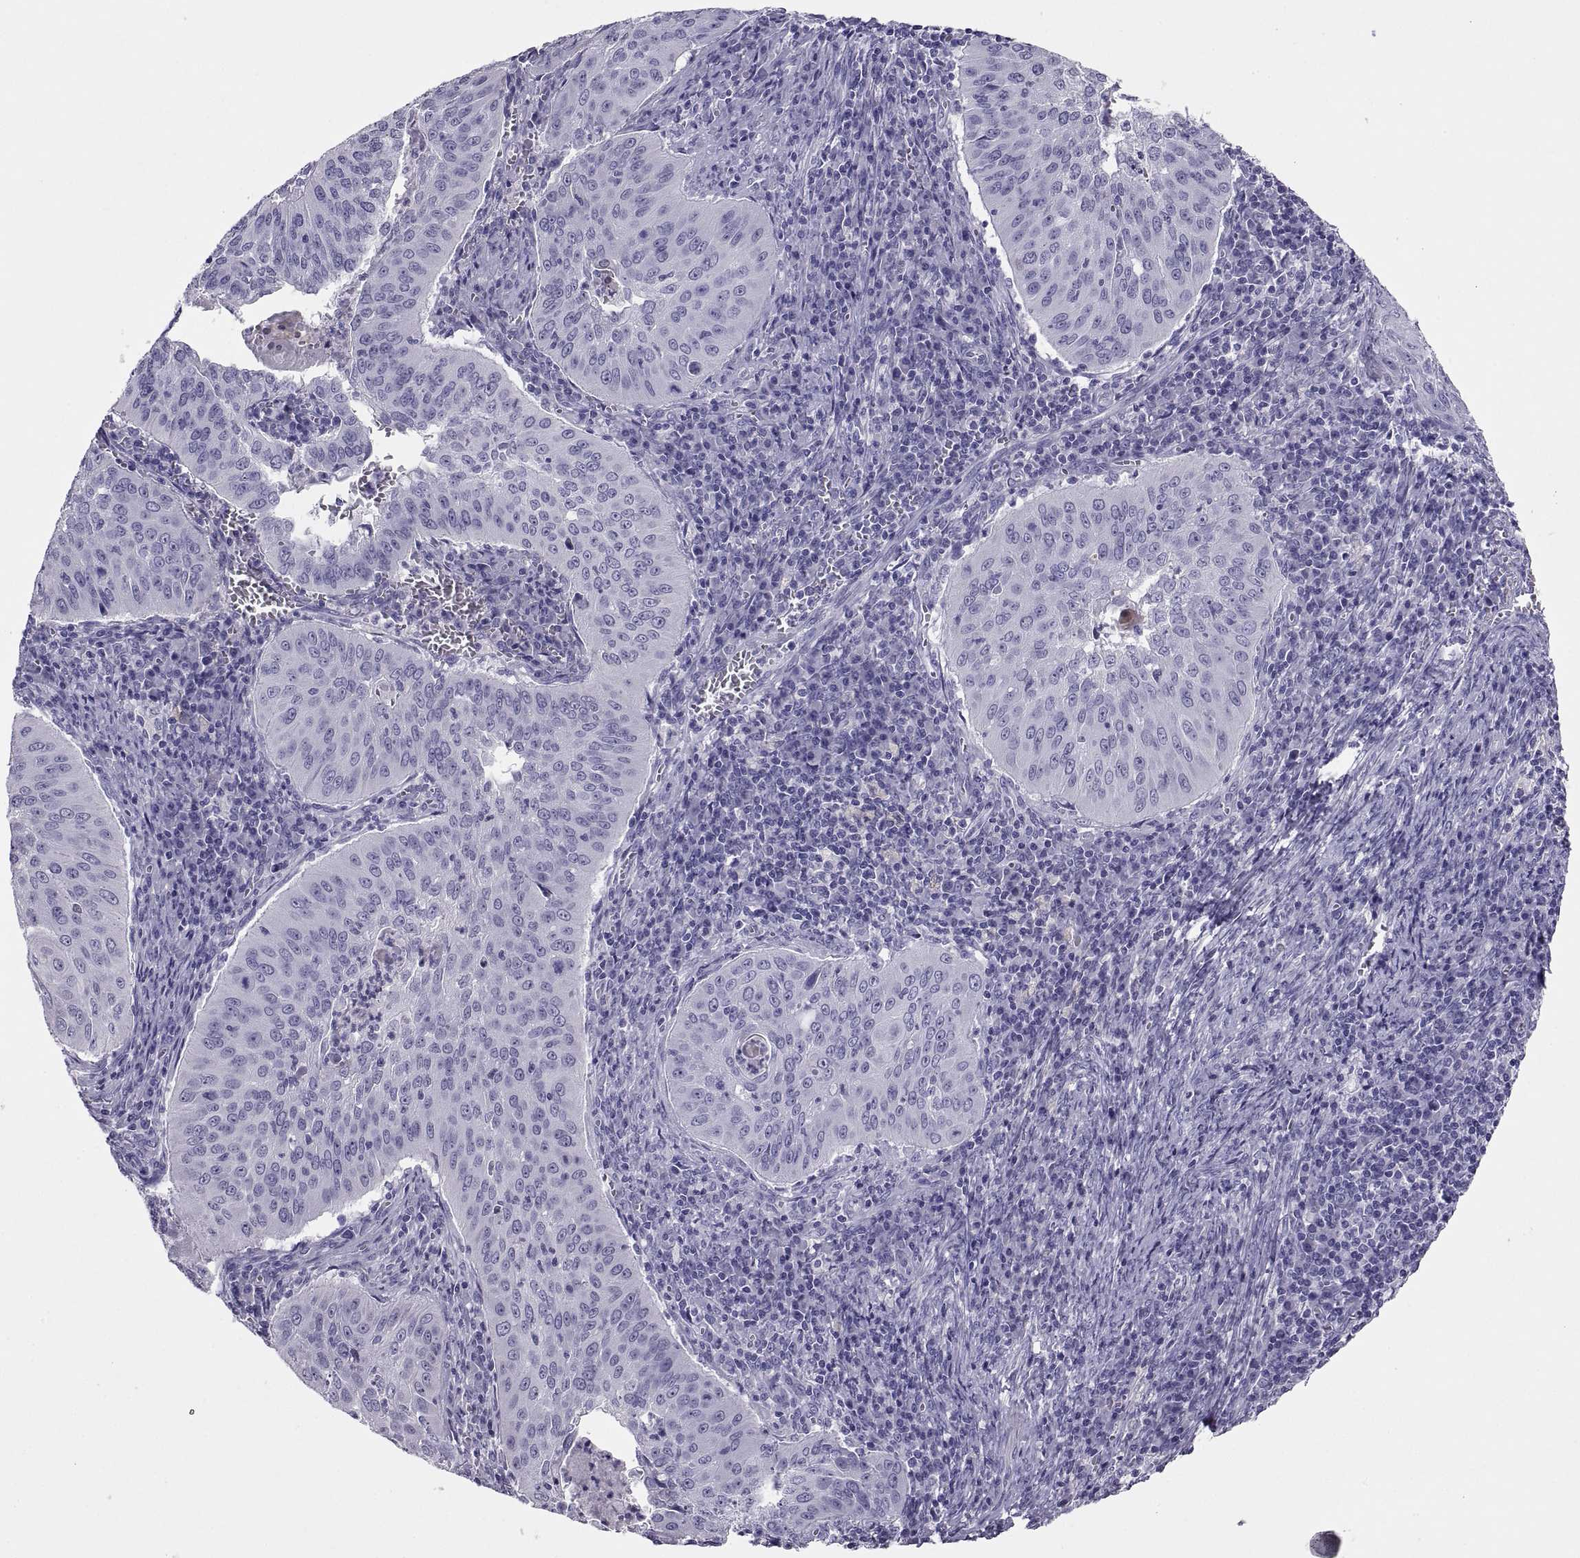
{"staining": {"intensity": "negative", "quantity": "none", "location": "none"}, "tissue": "cervical cancer", "cell_type": "Tumor cells", "image_type": "cancer", "snomed": [{"axis": "morphology", "description": "Squamous cell carcinoma, NOS"}, {"axis": "topography", "description": "Cervix"}], "caption": "Histopathology image shows no protein positivity in tumor cells of squamous cell carcinoma (cervical) tissue.", "gene": "RGS20", "patient": {"sex": "female", "age": 39}}